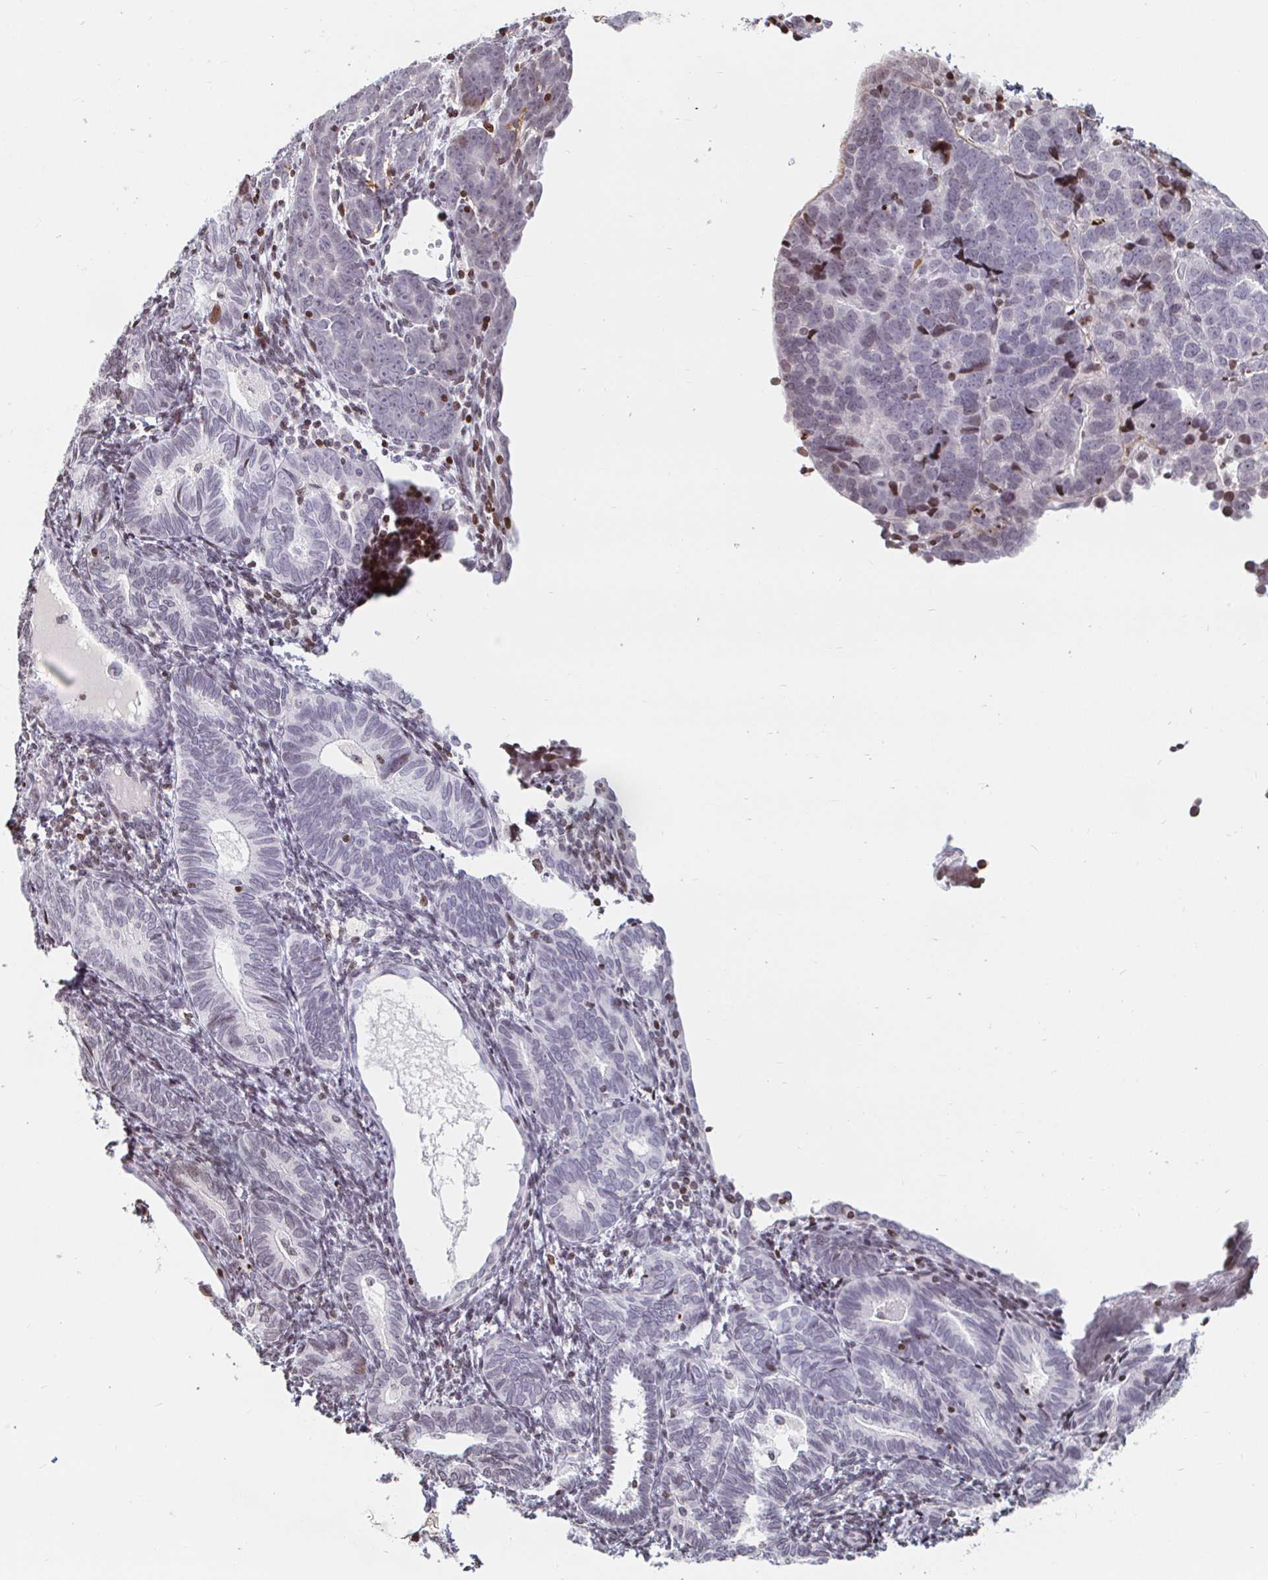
{"staining": {"intensity": "weak", "quantity": "<25%", "location": "nuclear"}, "tissue": "endometrial cancer", "cell_type": "Tumor cells", "image_type": "cancer", "snomed": [{"axis": "morphology", "description": "Adenocarcinoma, NOS"}, {"axis": "topography", "description": "Endometrium"}], "caption": "IHC image of neoplastic tissue: human endometrial adenocarcinoma stained with DAB exhibits no significant protein expression in tumor cells.", "gene": "HOXC10", "patient": {"sex": "female", "age": 82}}